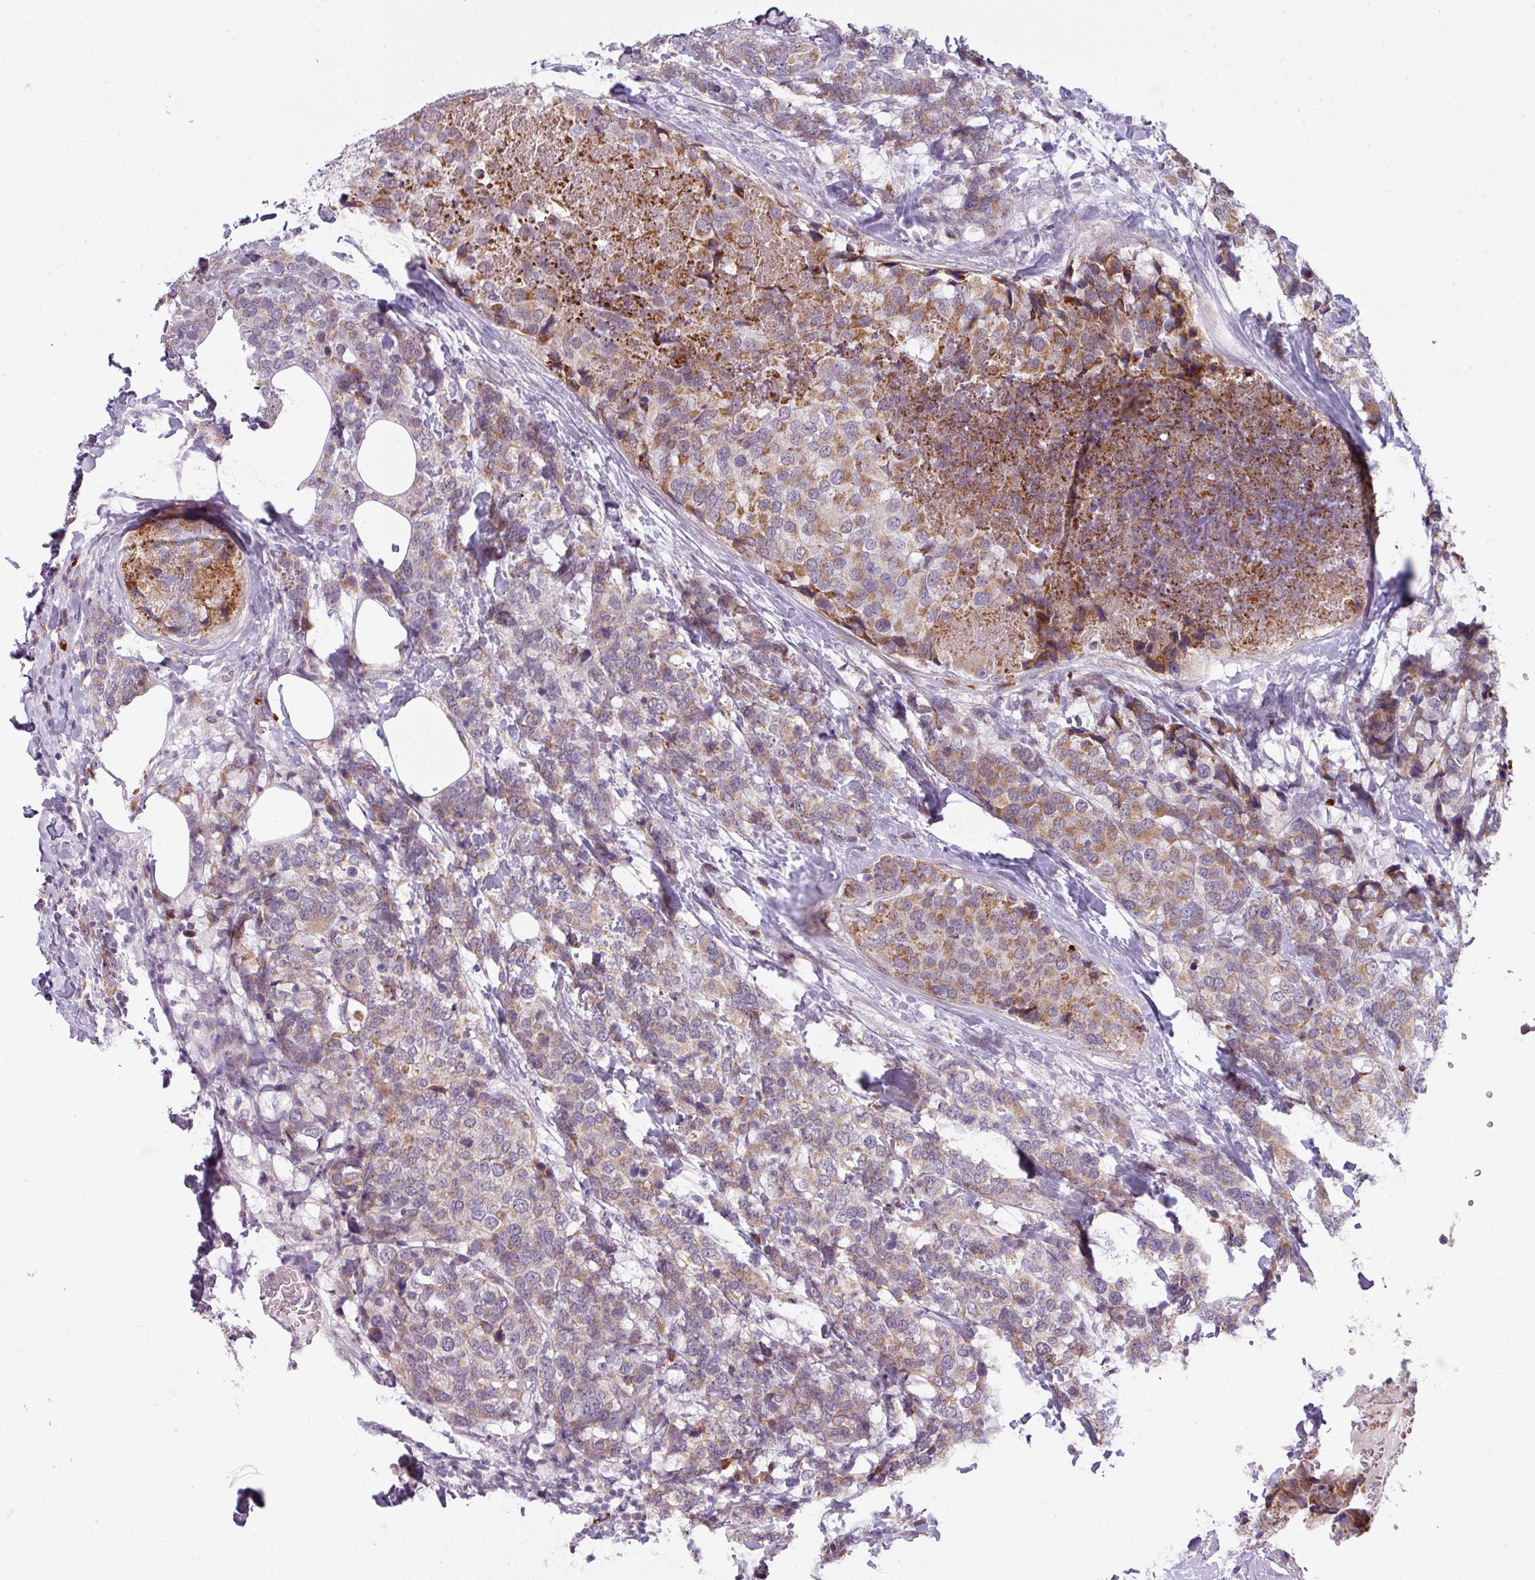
{"staining": {"intensity": "weak", "quantity": "25%-75%", "location": "cytoplasmic/membranous"}, "tissue": "breast cancer", "cell_type": "Tumor cells", "image_type": "cancer", "snomed": [{"axis": "morphology", "description": "Lobular carcinoma"}, {"axis": "topography", "description": "Breast"}], "caption": "Protein analysis of breast cancer (lobular carcinoma) tissue exhibits weak cytoplasmic/membranous staining in approximately 25%-75% of tumor cells.", "gene": "C2orf68", "patient": {"sex": "female", "age": 59}}